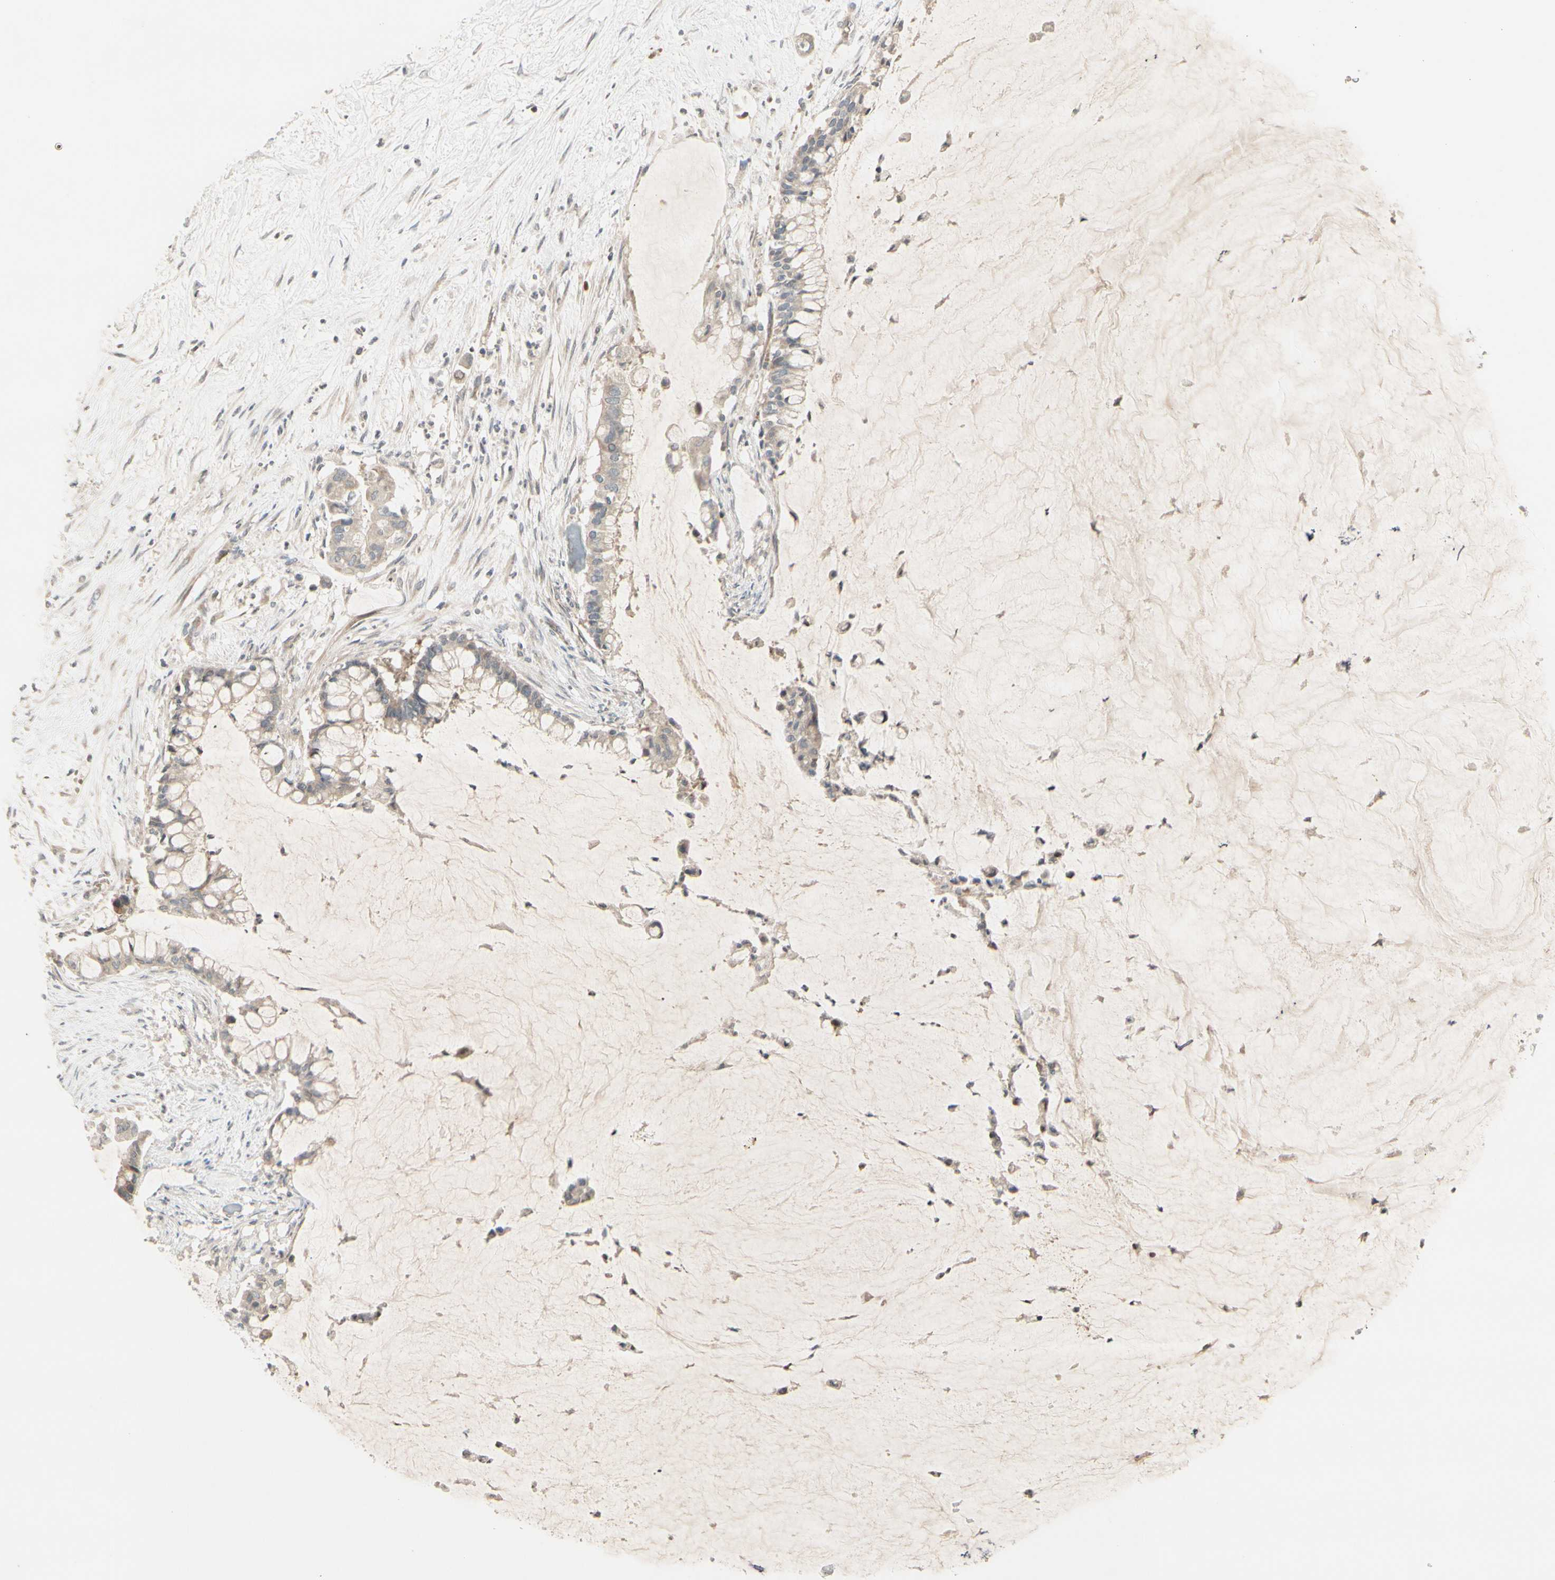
{"staining": {"intensity": "weak", "quantity": "25%-75%", "location": "cytoplasmic/membranous"}, "tissue": "pancreatic cancer", "cell_type": "Tumor cells", "image_type": "cancer", "snomed": [{"axis": "morphology", "description": "Adenocarcinoma, NOS"}, {"axis": "topography", "description": "Pancreas"}], "caption": "Approximately 25%-75% of tumor cells in human adenocarcinoma (pancreatic) exhibit weak cytoplasmic/membranous protein expression as visualized by brown immunohistochemical staining.", "gene": "FGF10", "patient": {"sex": "male", "age": 41}}